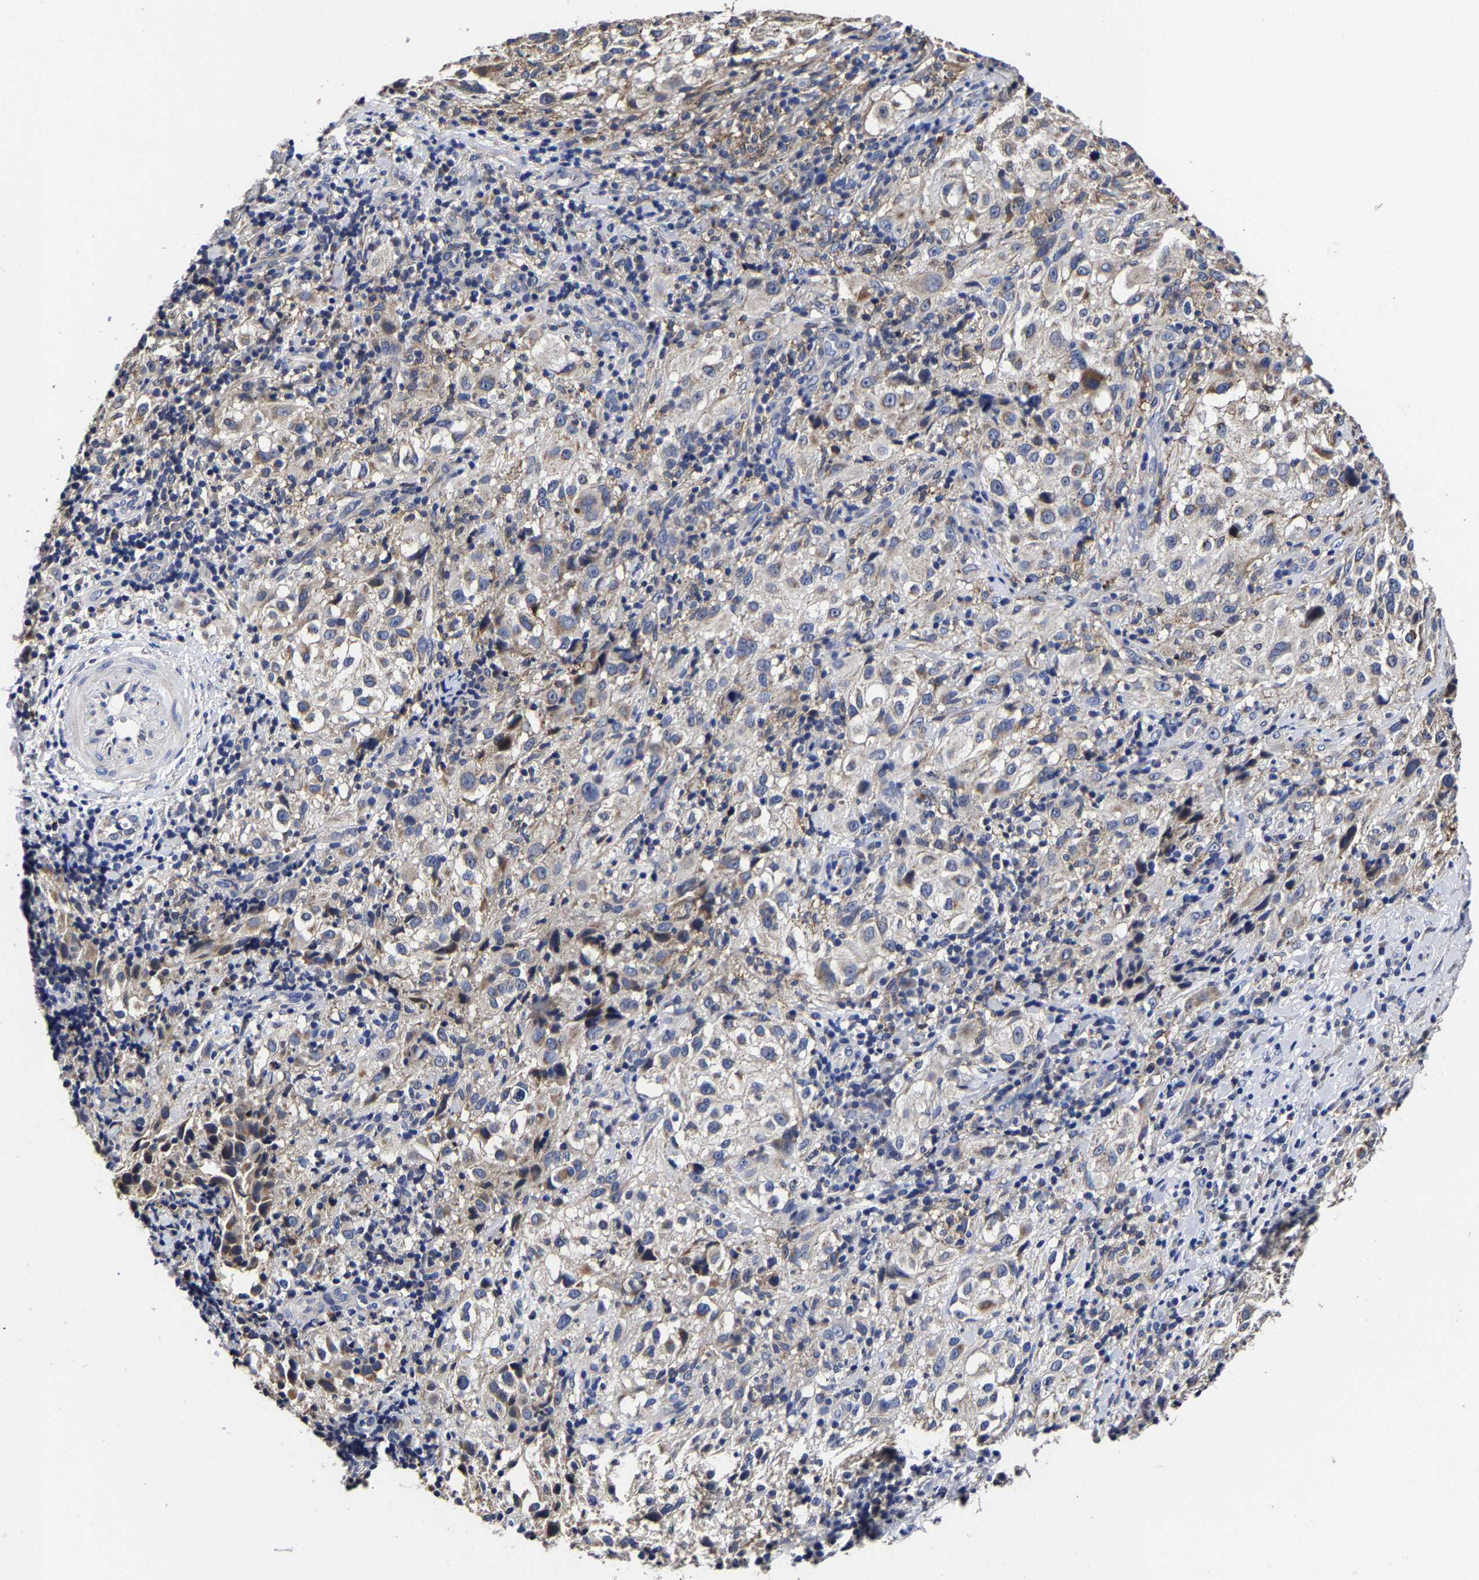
{"staining": {"intensity": "weak", "quantity": "<25%", "location": "cytoplasmic/membranous"}, "tissue": "melanoma", "cell_type": "Tumor cells", "image_type": "cancer", "snomed": [{"axis": "morphology", "description": "Necrosis, NOS"}, {"axis": "morphology", "description": "Malignant melanoma, NOS"}, {"axis": "topography", "description": "Skin"}], "caption": "A high-resolution image shows immunohistochemistry (IHC) staining of malignant melanoma, which demonstrates no significant expression in tumor cells. Brightfield microscopy of IHC stained with DAB (3,3'-diaminobenzidine) (brown) and hematoxylin (blue), captured at high magnification.", "gene": "AASS", "patient": {"sex": "female", "age": 87}}